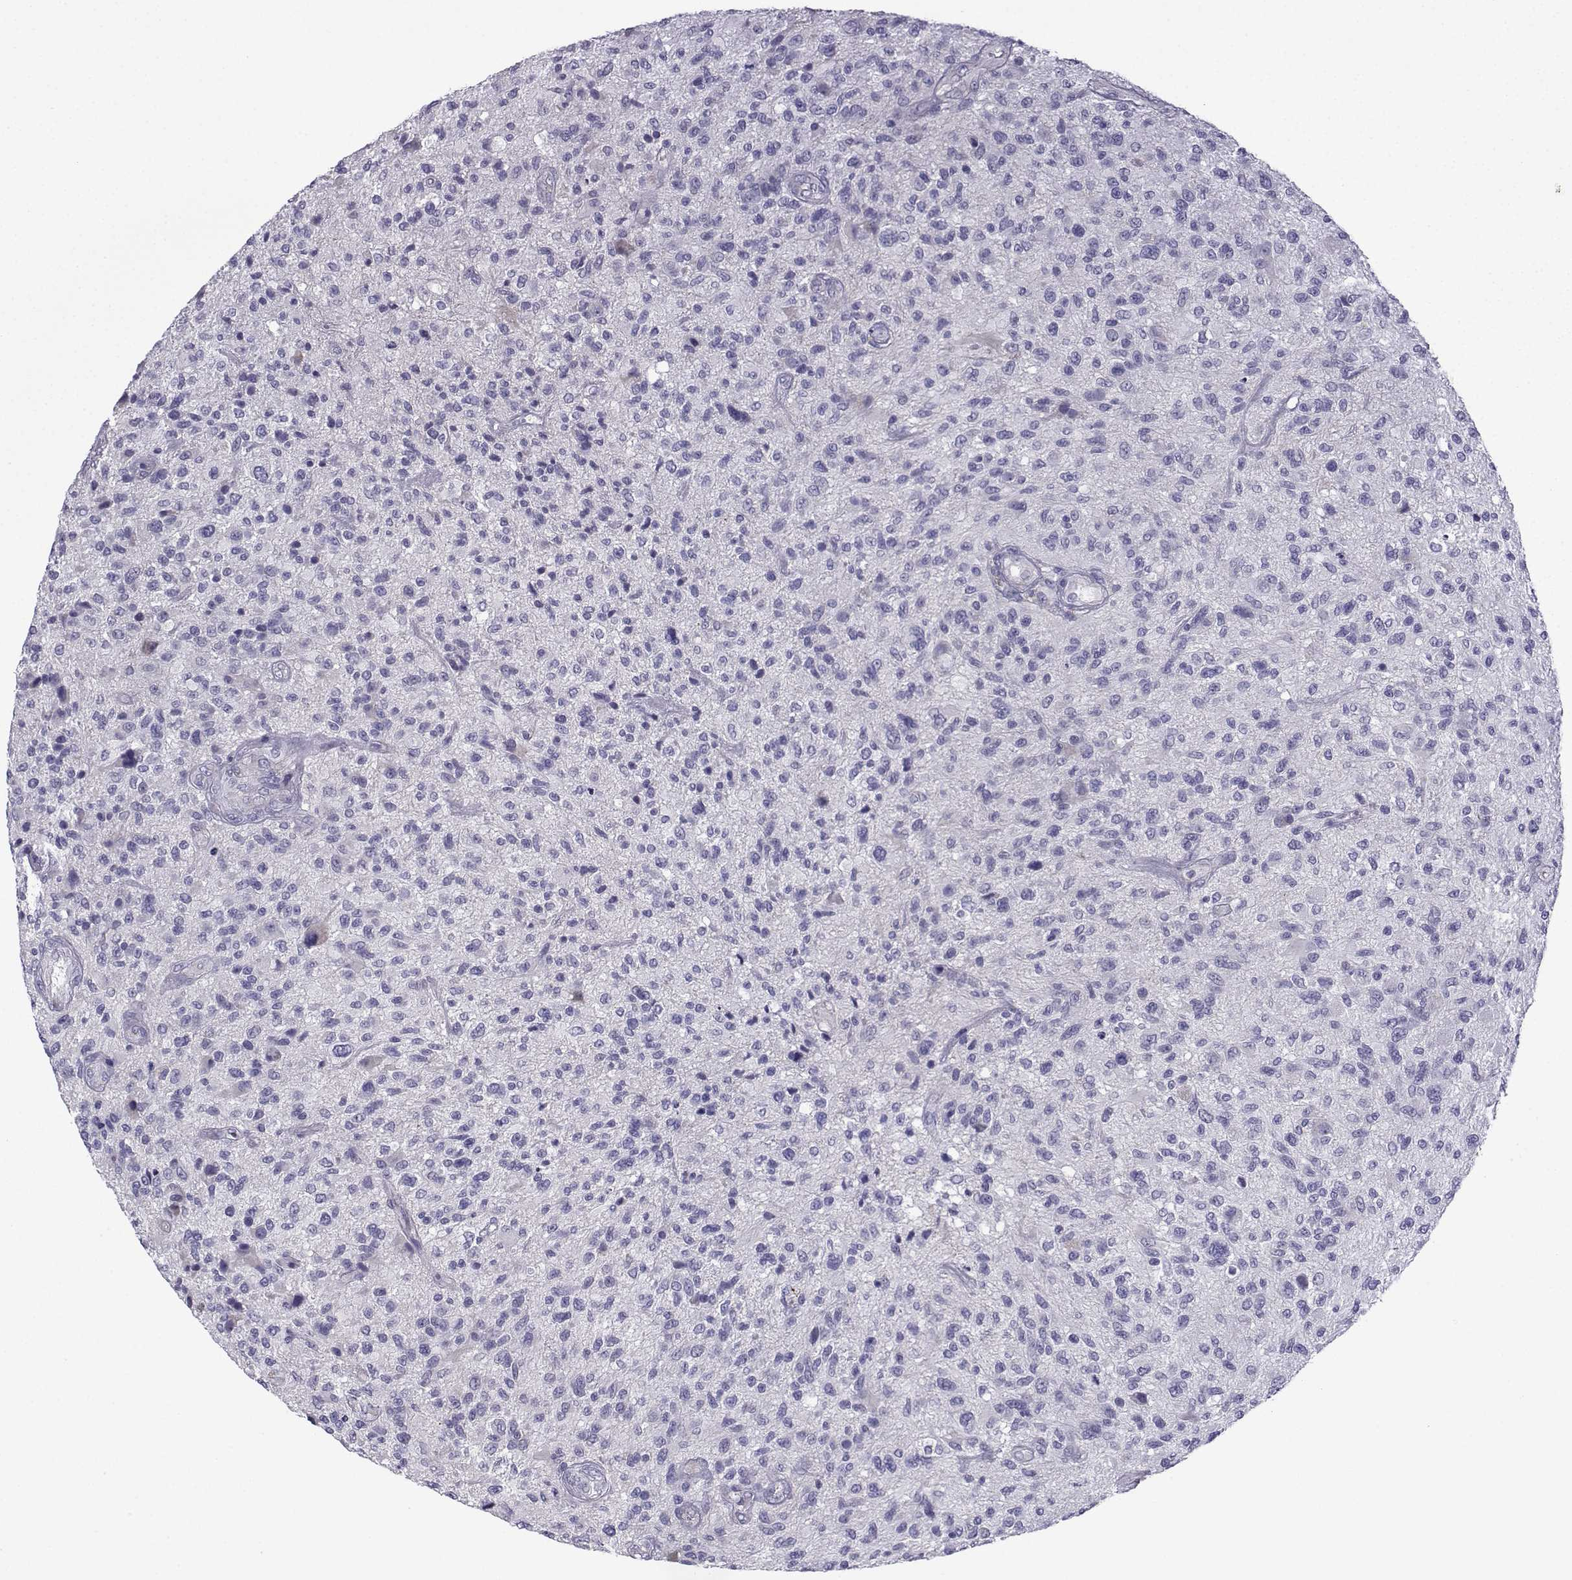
{"staining": {"intensity": "negative", "quantity": "none", "location": "none"}, "tissue": "glioma", "cell_type": "Tumor cells", "image_type": "cancer", "snomed": [{"axis": "morphology", "description": "Glioma, malignant, High grade"}, {"axis": "topography", "description": "Brain"}], "caption": "This is a histopathology image of immunohistochemistry (IHC) staining of high-grade glioma (malignant), which shows no expression in tumor cells.", "gene": "SPACA7", "patient": {"sex": "male", "age": 47}}